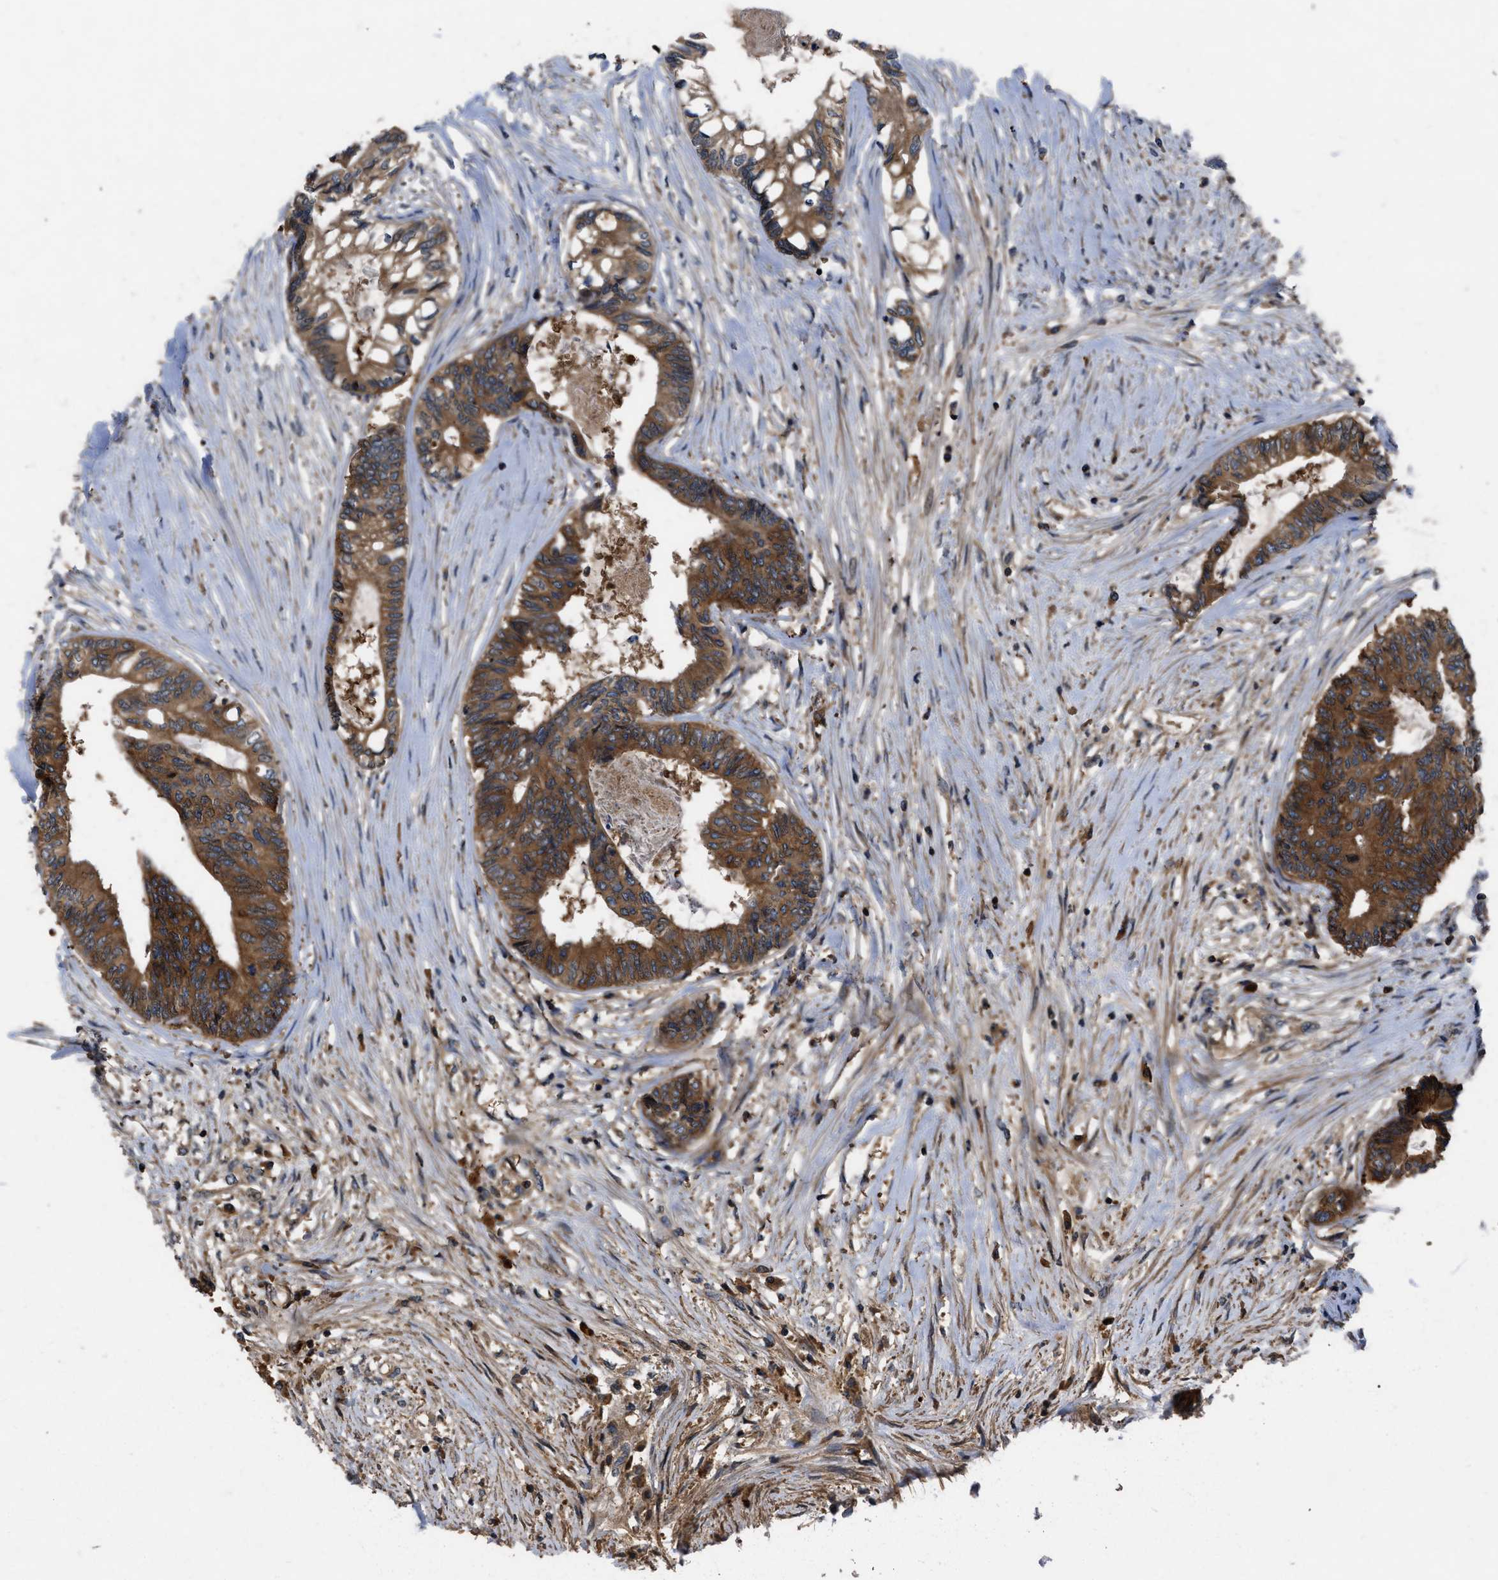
{"staining": {"intensity": "strong", "quantity": ">75%", "location": "cytoplasmic/membranous"}, "tissue": "colorectal cancer", "cell_type": "Tumor cells", "image_type": "cancer", "snomed": [{"axis": "morphology", "description": "Adenocarcinoma, NOS"}, {"axis": "topography", "description": "Rectum"}], "caption": "Protein expression analysis of human colorectal cancer (adenocarcinoma) reveals strong cytoplasmic/membranous positivity in about >75% of tumor cells.", "gene": "CNNM3", "patient": {"sex": "male", "age": 63}}